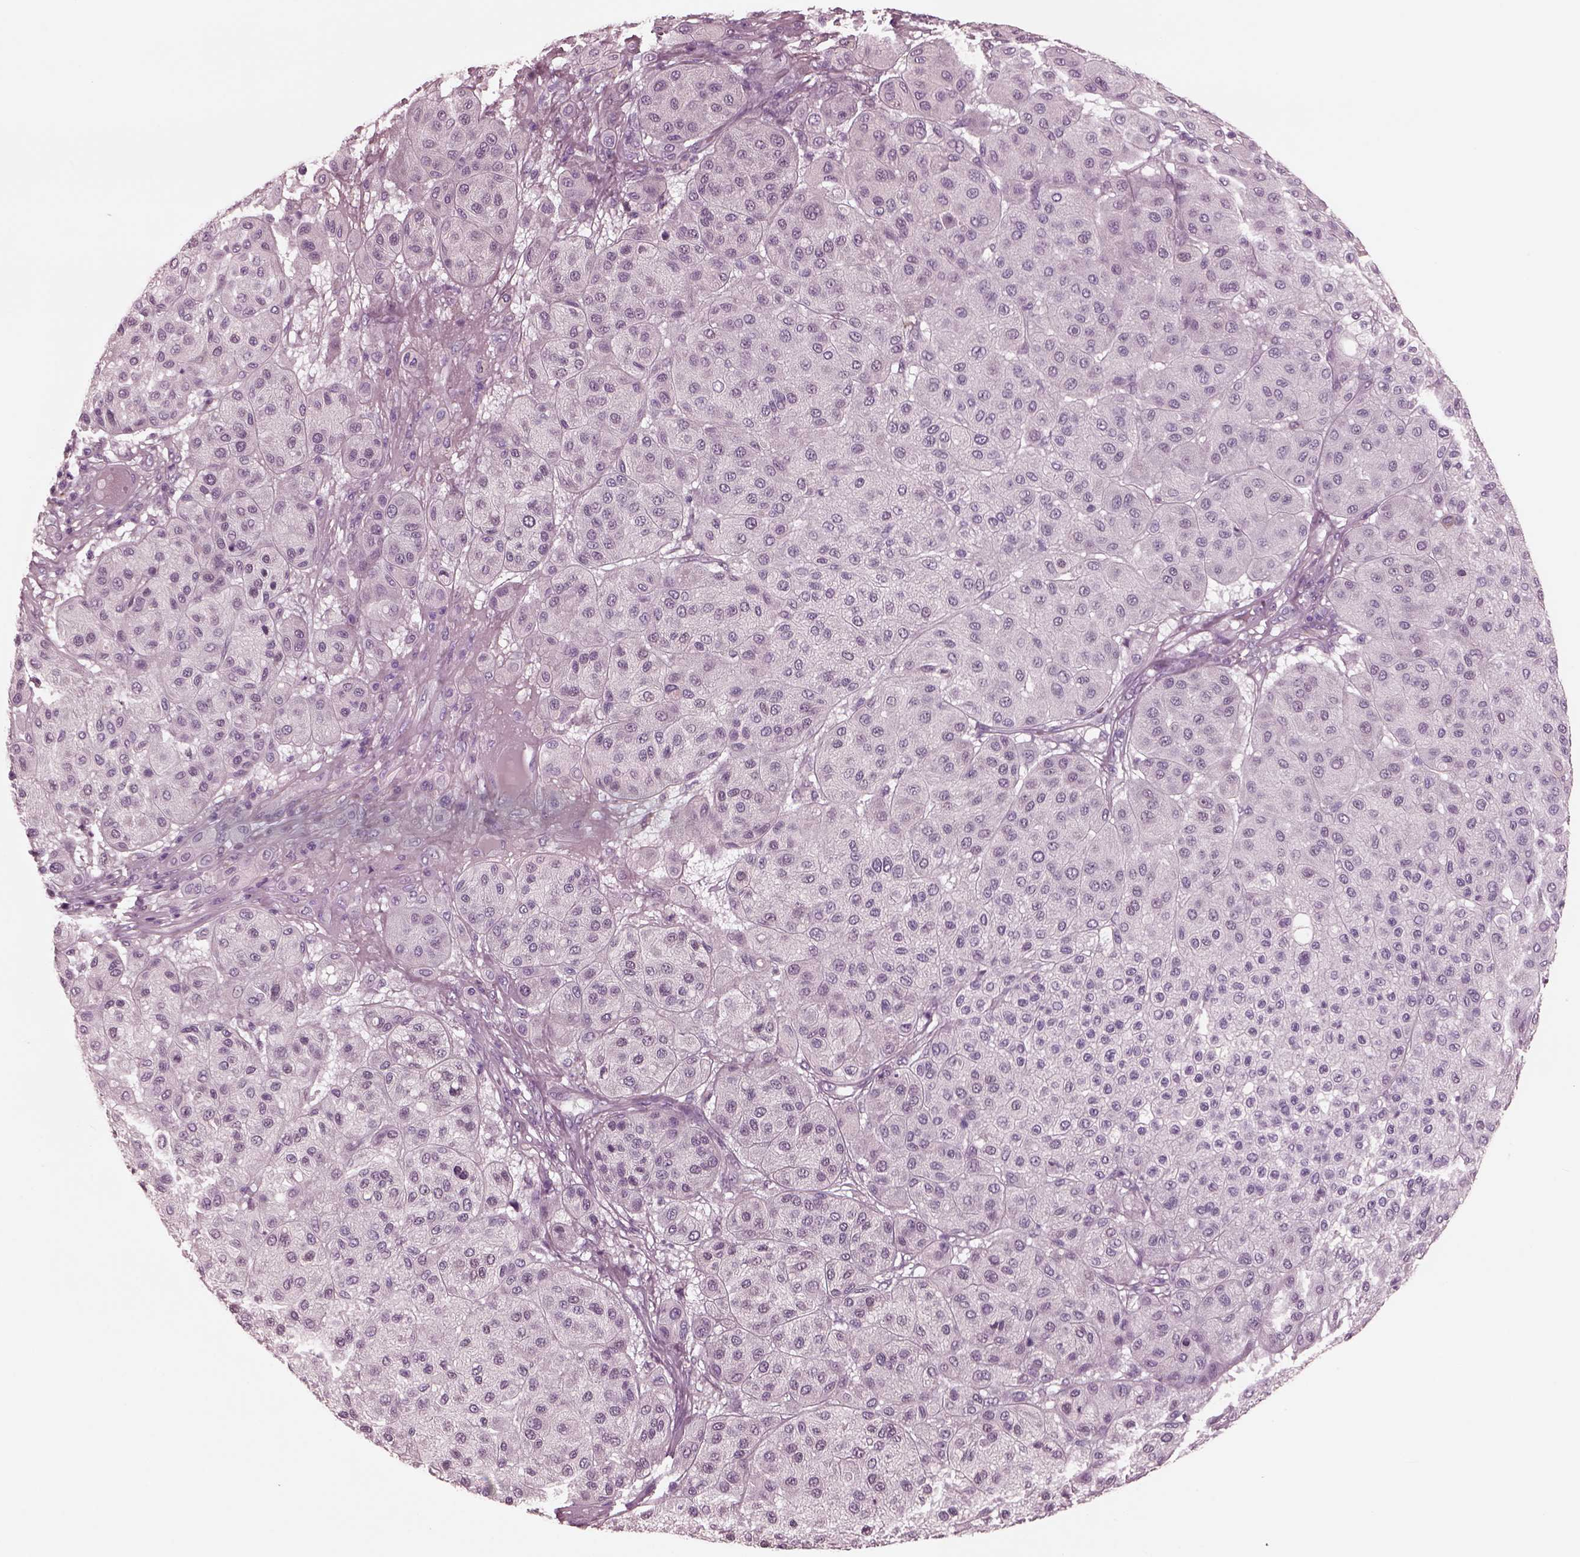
{"staining": {"intensity": "negative", "quantity": "none", "location": "none"}, "tissue": "melanoma", "cell_type": "Tumor cells", "image_type": "cancer", "snomed": [{"axis": "morphology", "description": "Malignant melanoma, Metastatic site"}, {"axis": "topography", "description": "Smooth muscle"}], "caption": "High magnification brightfield microscopy of malignant melanoma (metastatic site) stained with DAB (brown) and counterstained with hematoxylin (blue): tumor cells show no significant positivity.", "gene": "CGA", "patient": {"sex": "male", "age": 41}}